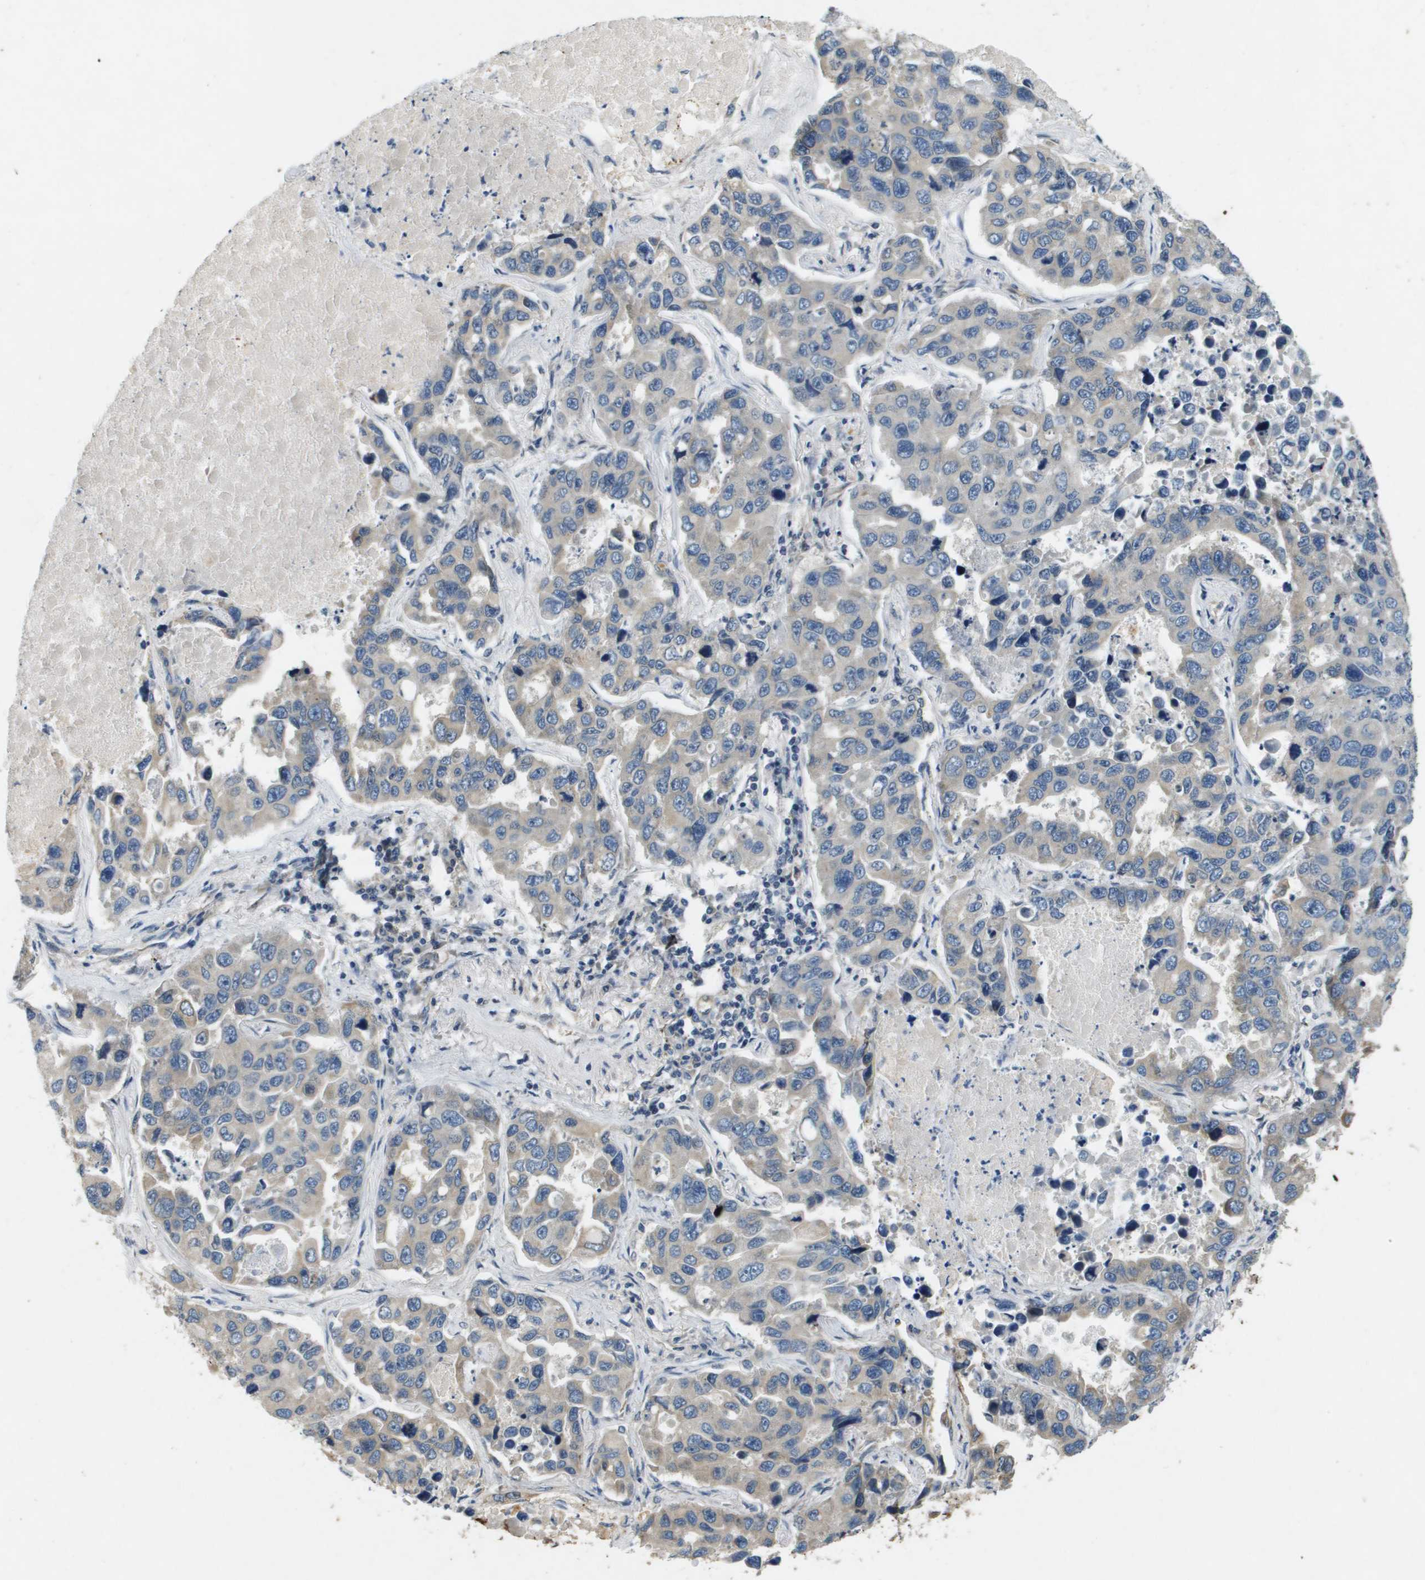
{"staining": {"intensity": "weak", "quantity": "<25%", "location": "cytoplasmic/membranous"}, "tissue": "lung cancer", "cell_type": "Tumor cells", "image_type": "cancer", "snomed": [{"axis": "morphology", "description": "Adenocarcinoma, NOS"}, {"axis": "topography", "description": "Lung"}], "caption": "Tumor cells are negative for brown protein staining in lung adenocarcinoma.", "gene": "PGAP3", "patient": {"sex": "male", "age": 64}}